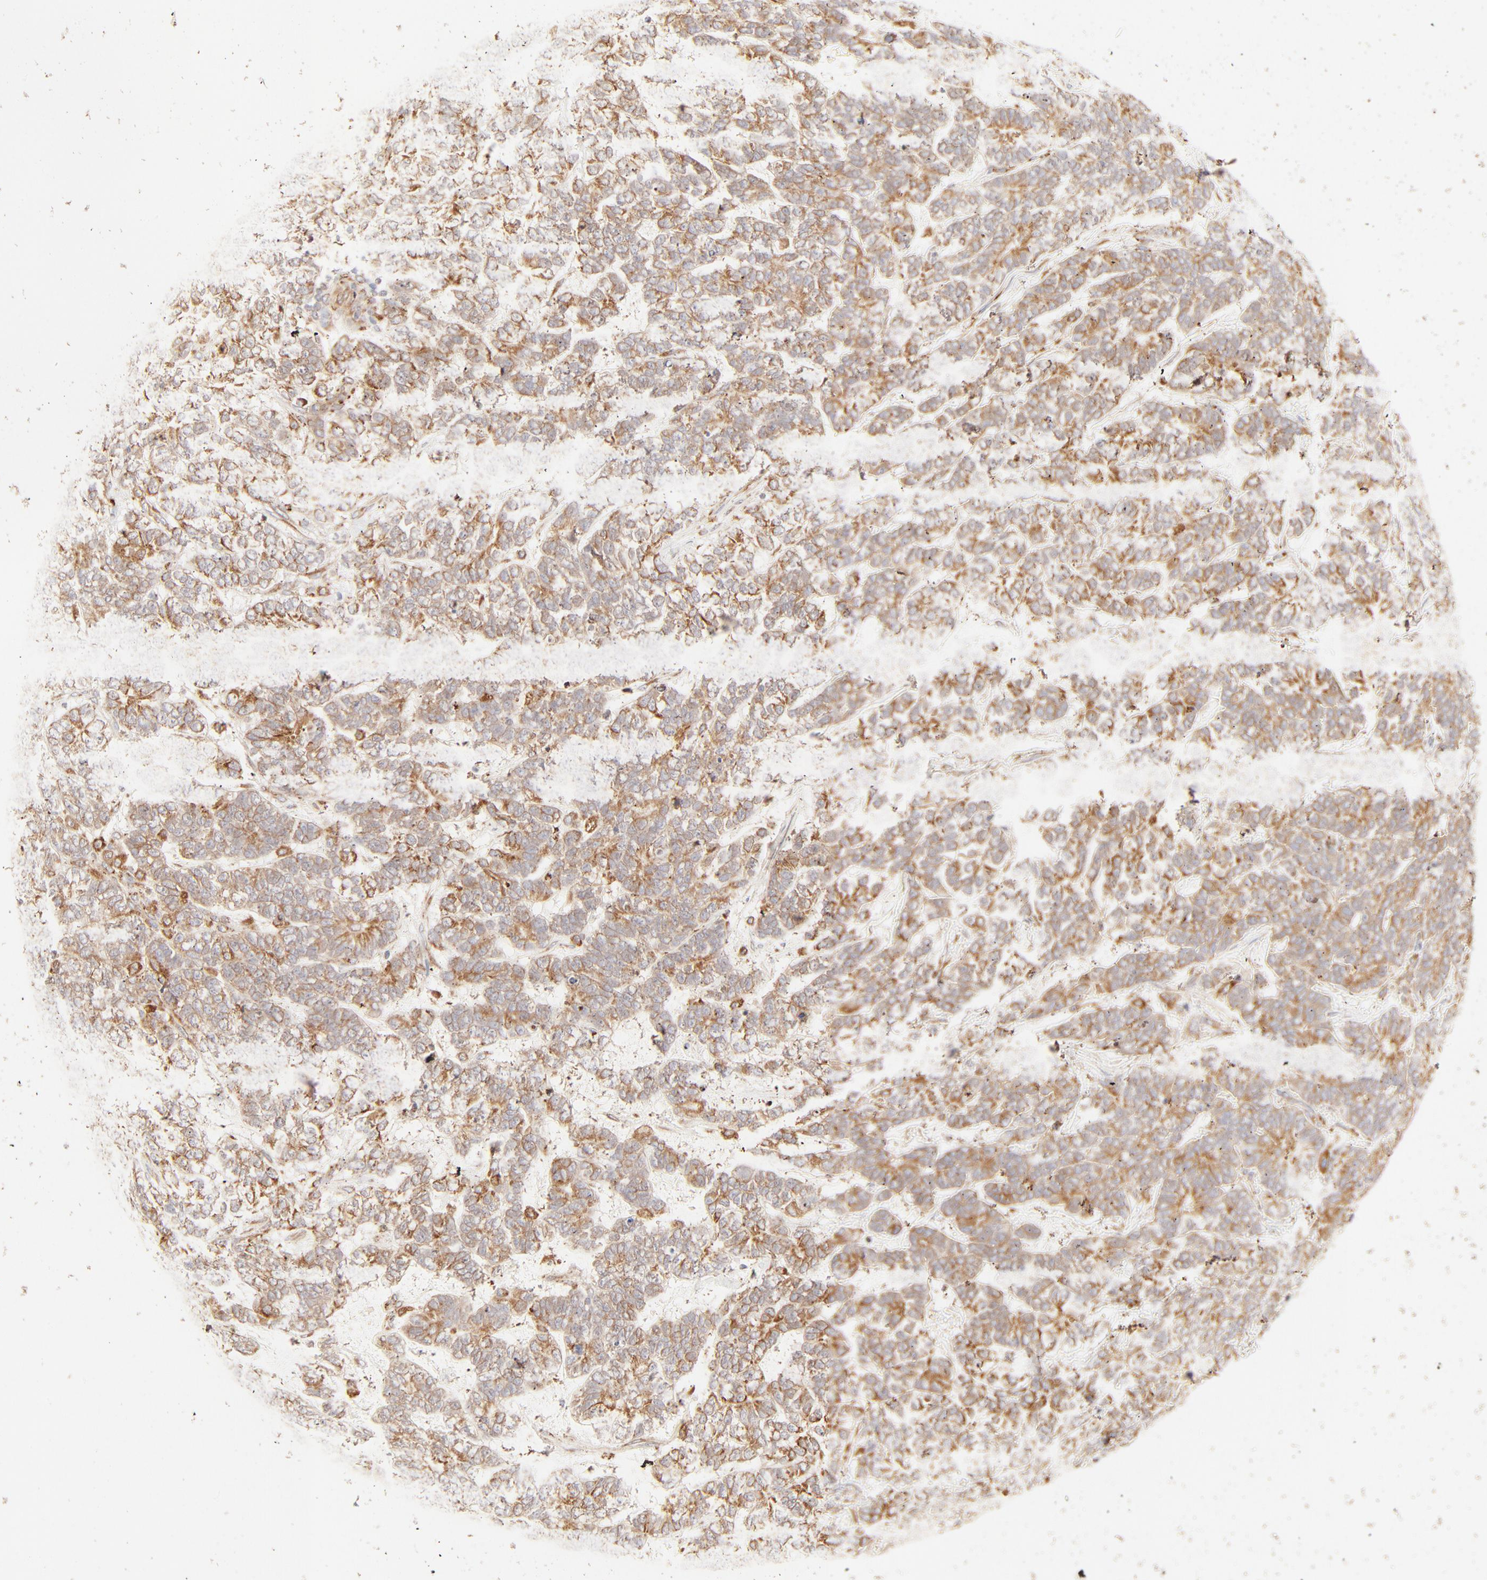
{"staining": {"intensity": "moderate", "quantity": ">75%", "location": "cytoplasmic/membranous"}, "tissue": "testis cancer", "cell_type": "Tumor cells", "image_type": "cancer", "snomed": [{"axis": "morphology", "description": "Carcinoma, Embryonal, NOS"}, {"axis": "topography", "description": "Testis"}], "caption": "The immunohistochemical stain shows moderate cytoplasmic/membranous expression in tumor cells of testis cancer (embryonal carcinoma) tissue. (Stains: DAB (3,3'-diaminobenzidine) in brown, nuclei in blue, Microscopy: brightfield microscopy at high magnification).", "gene": "PARP12", "patient": {"sex": "male", "age": 26}}